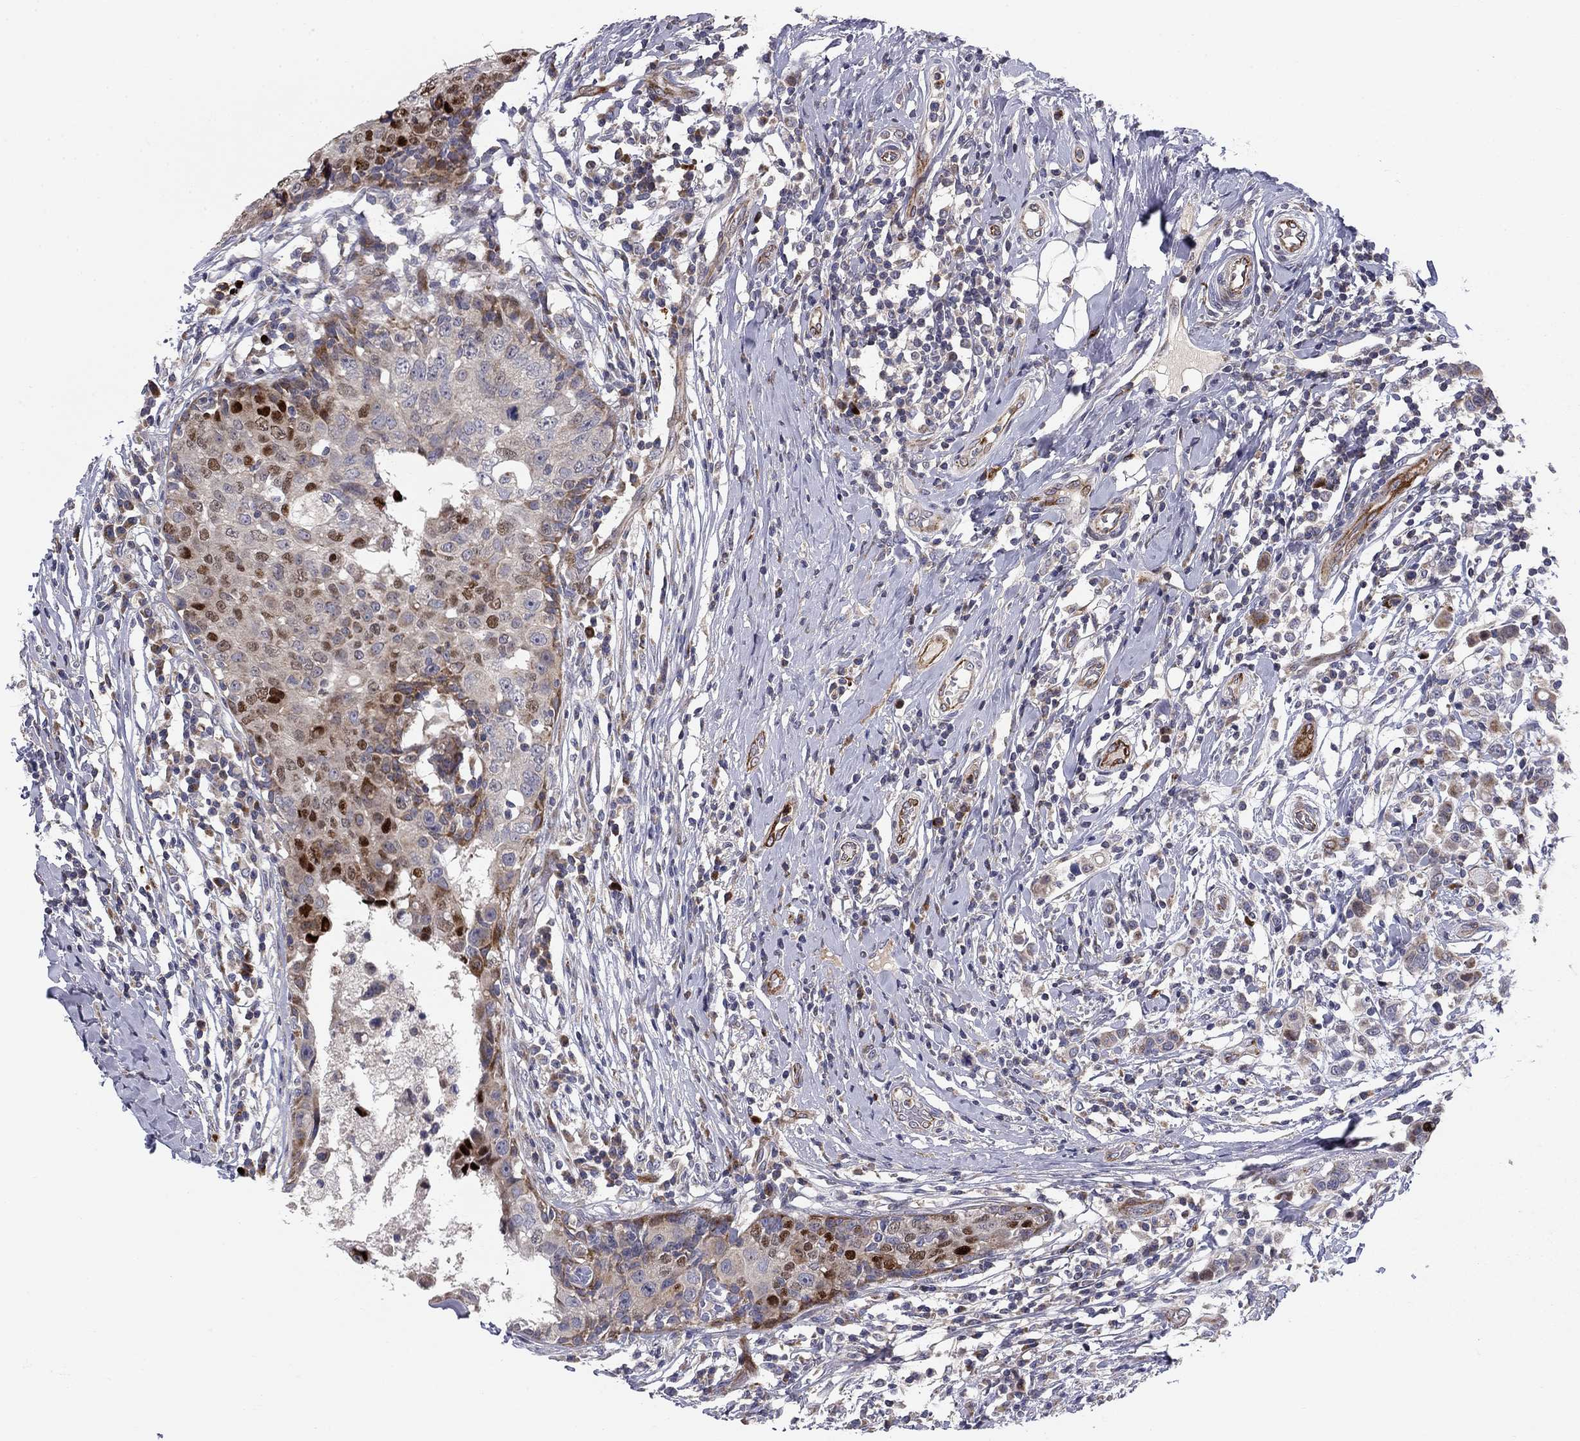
{"staining": {"intensity": "moderate", "quantity": "<25%", "location": "cytoplasmic/membranous,nuclear"}, "tissue": "breast cancer", "cell_type": "Tumor cells", "image_type": "cancer", "snomed": [{"axis": "morphology", "description": "Duct carcinoma"}, {"axis": "topography", "description": "Breast"}], "caption": "DAB immunohistochemical staining of breast infiltrating ductal carcinoma displays moderate cytoplasmic/membranous and nuclear protein staining in approximately <25% of tumor cells.", "gene": "MIOS", "patient": {"sex": "female", "age": 27}}